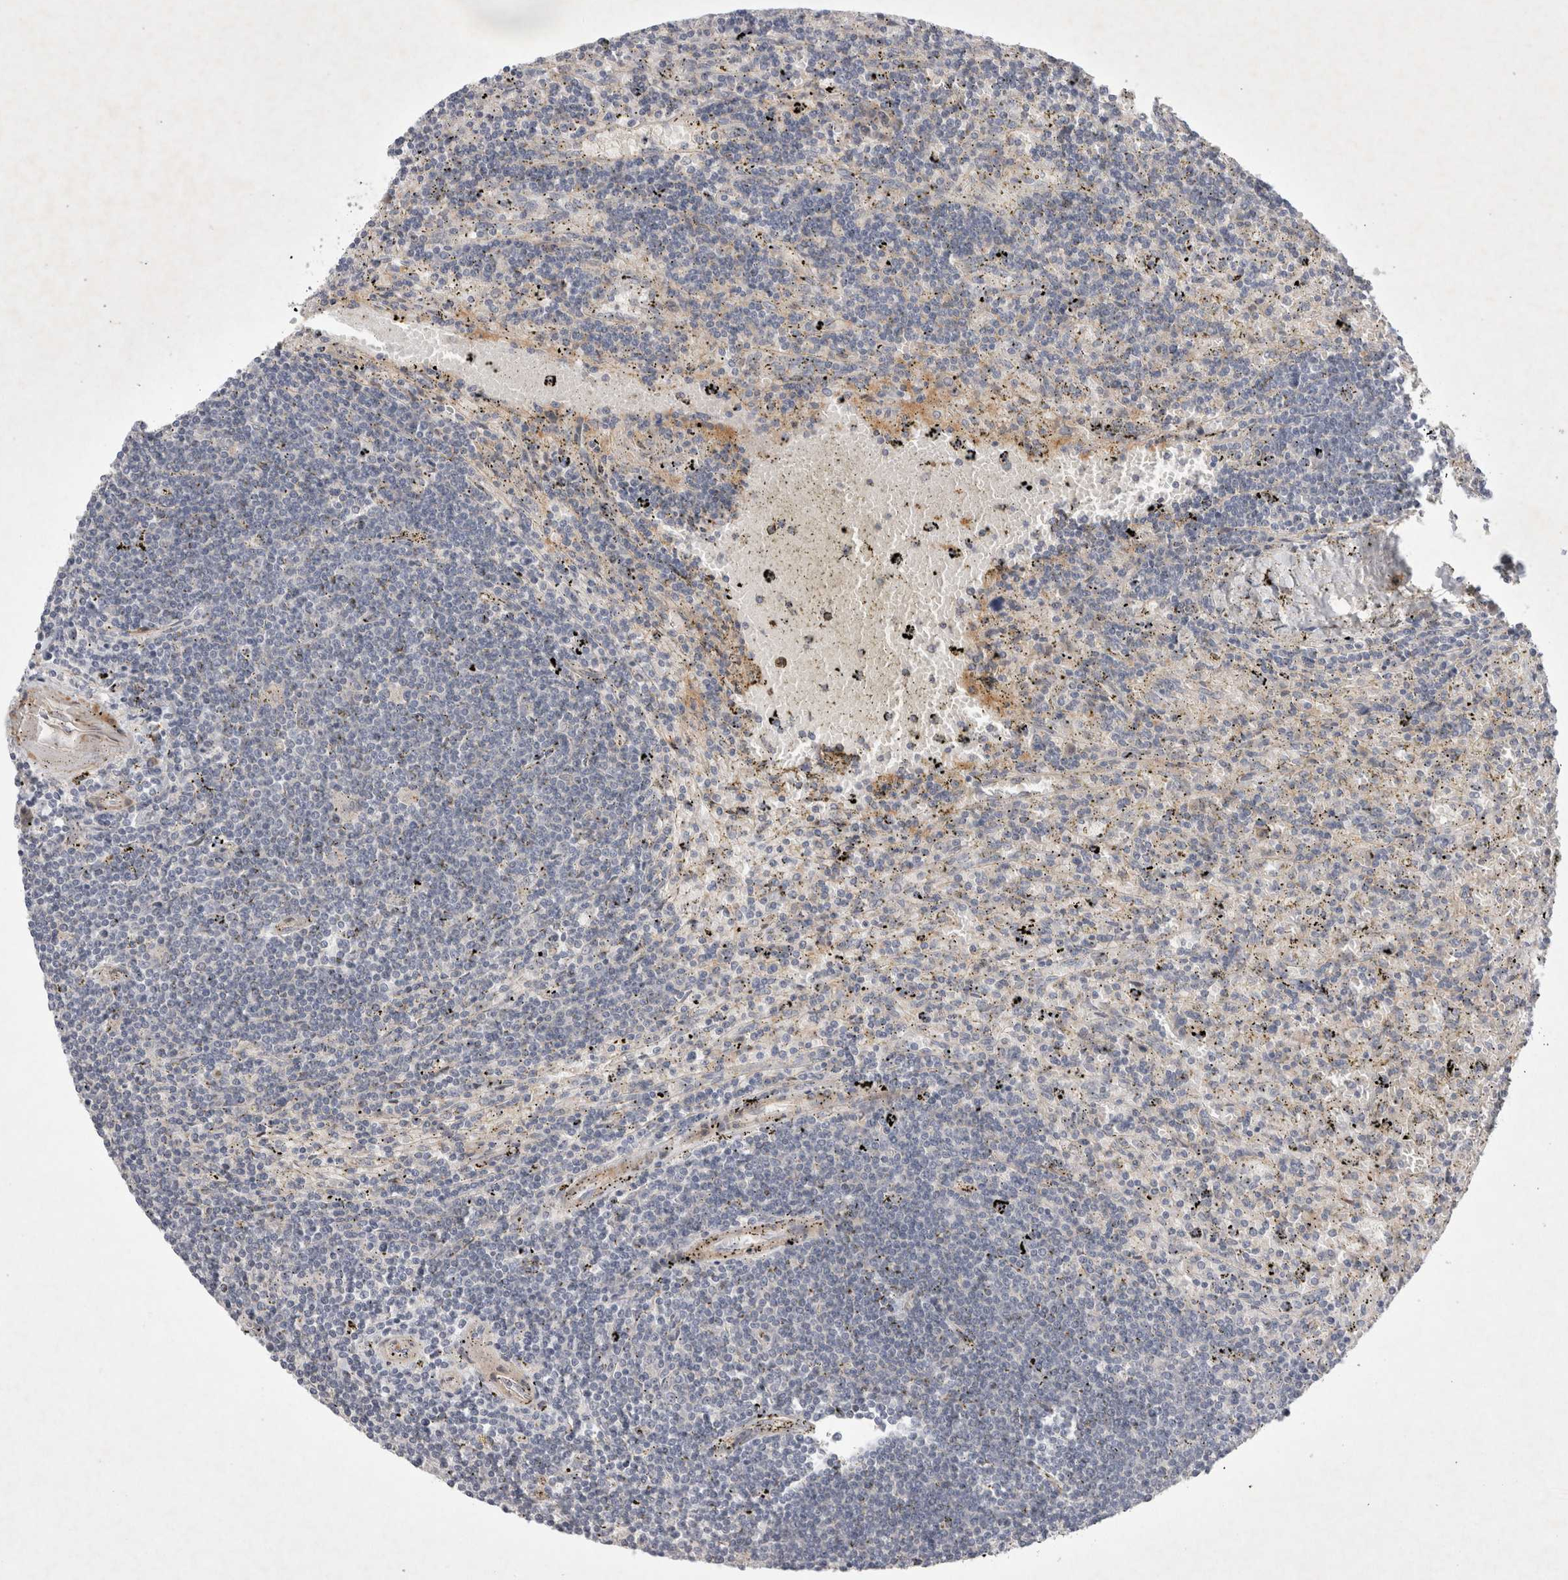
{"staining": {"intensity": "negative", "quantity": "none", "location": "none"}, "tissue": "lymphoma", "cell_type": "Tumor cells", "image_type": "cancer", "snomed": [{"axis": "morphology", "description": "Malignant lymphoma, non-Hodgkin's type, Low grade"}, {"axis": "topography", "description": "Spleen"}], "caption": "Immunohistochemistry (IHC) of human malignant lymphoma, non-Hodgkin's type (low-grade) reveals no positivity in tumor cells.", "gene": "BZW2", "patient": {"sex": "male", "age": 76}}